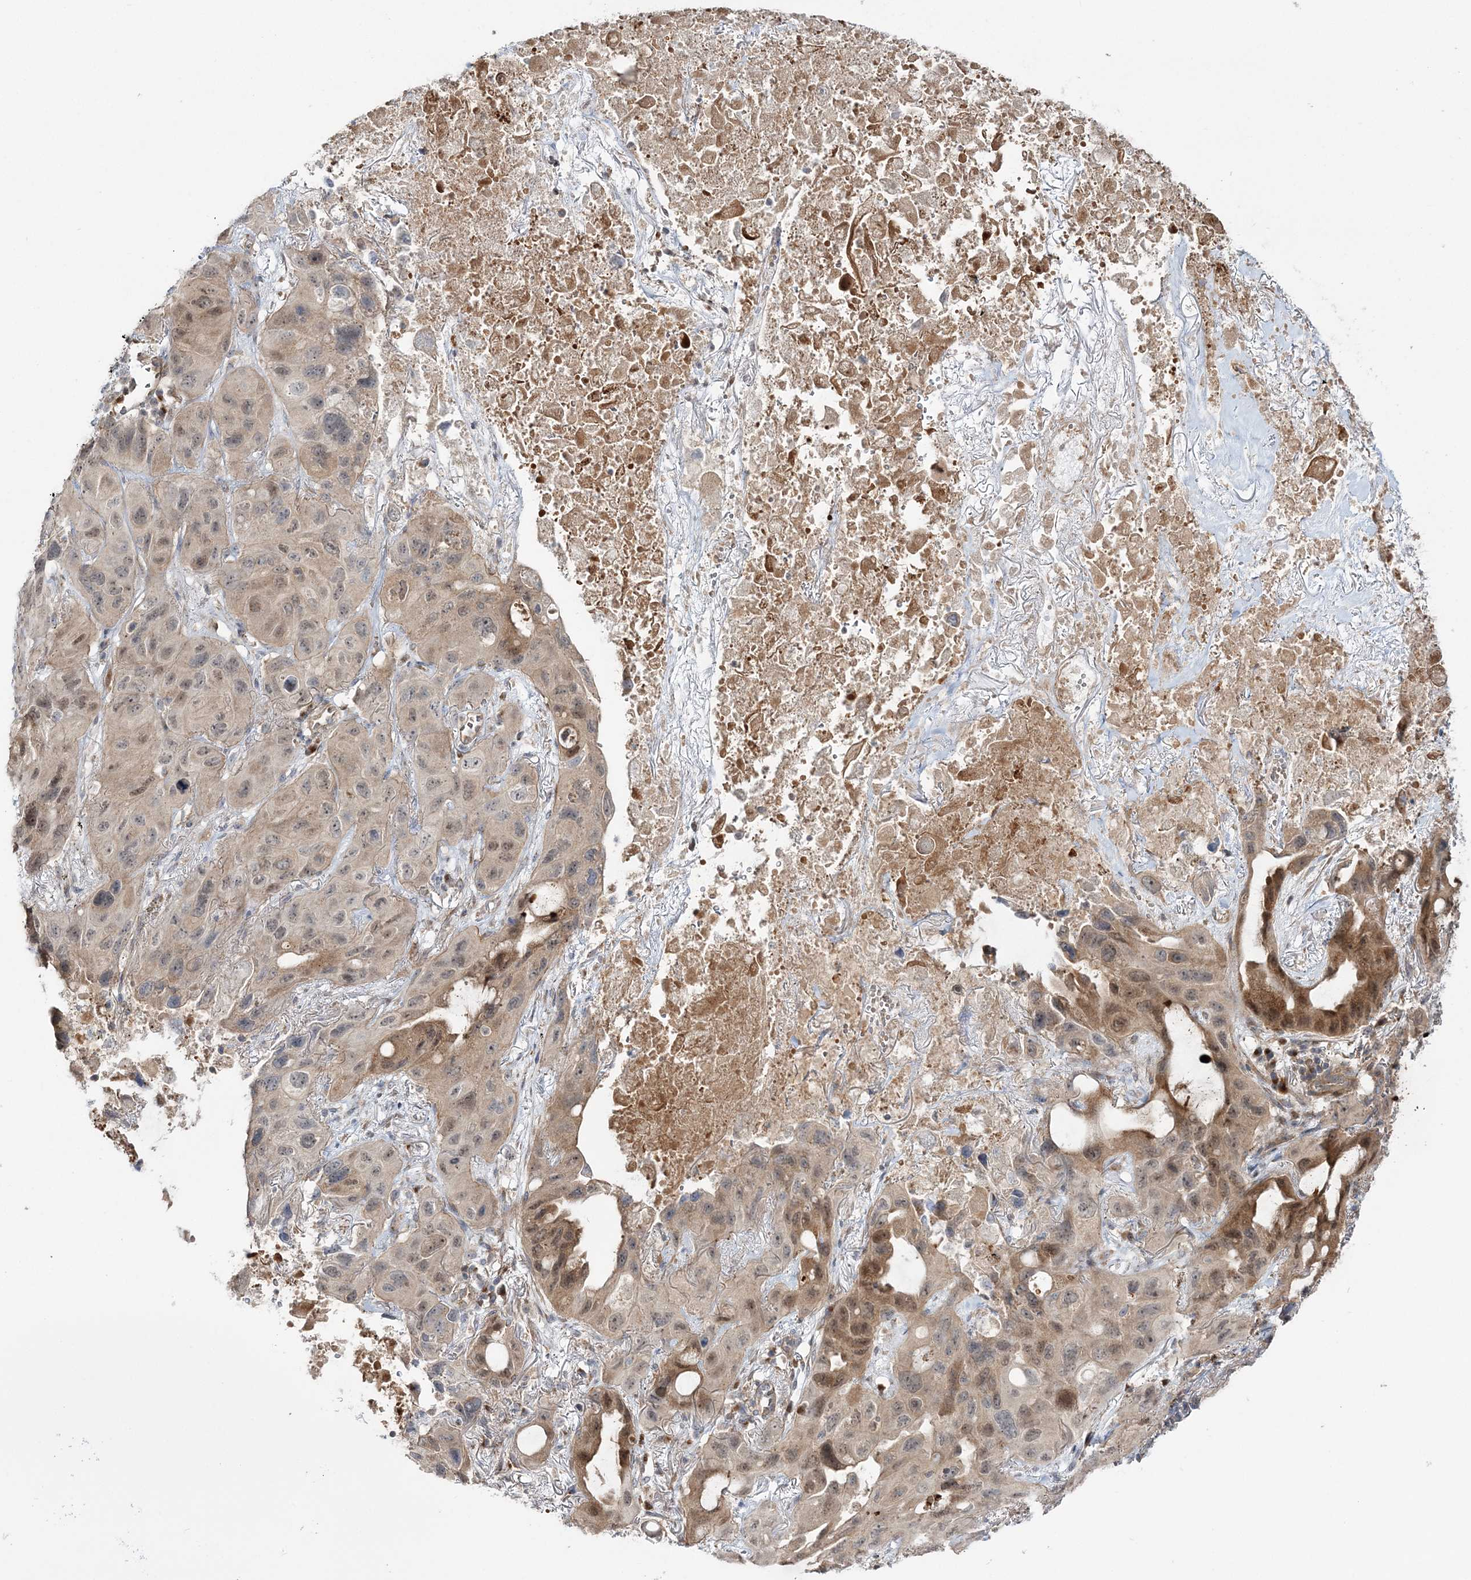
{"staining": {"intensity": "moderate", "quantity": "25%-75%", "location": "cytoplasmic/membranous,nuclear"}, "tissue": "lung cancer", "cell_type": "Tumor cells", "image_type": "cancer", "snomed": [{"axis": "morphology", "description": "Squamous cell carcinoma, NOS"}, {"axis": "topography", "description": "Lung"}], "caption": "DAB immunohistochemical staining of human squamous cell carcinoma (lung) exhibits moderate cytoplasmic/membranous and nuclear protein staining in approximately 25%-75% of tumor cells.", "gene": "MOCS2", "patient": {"sex": "female", "age": 73}}